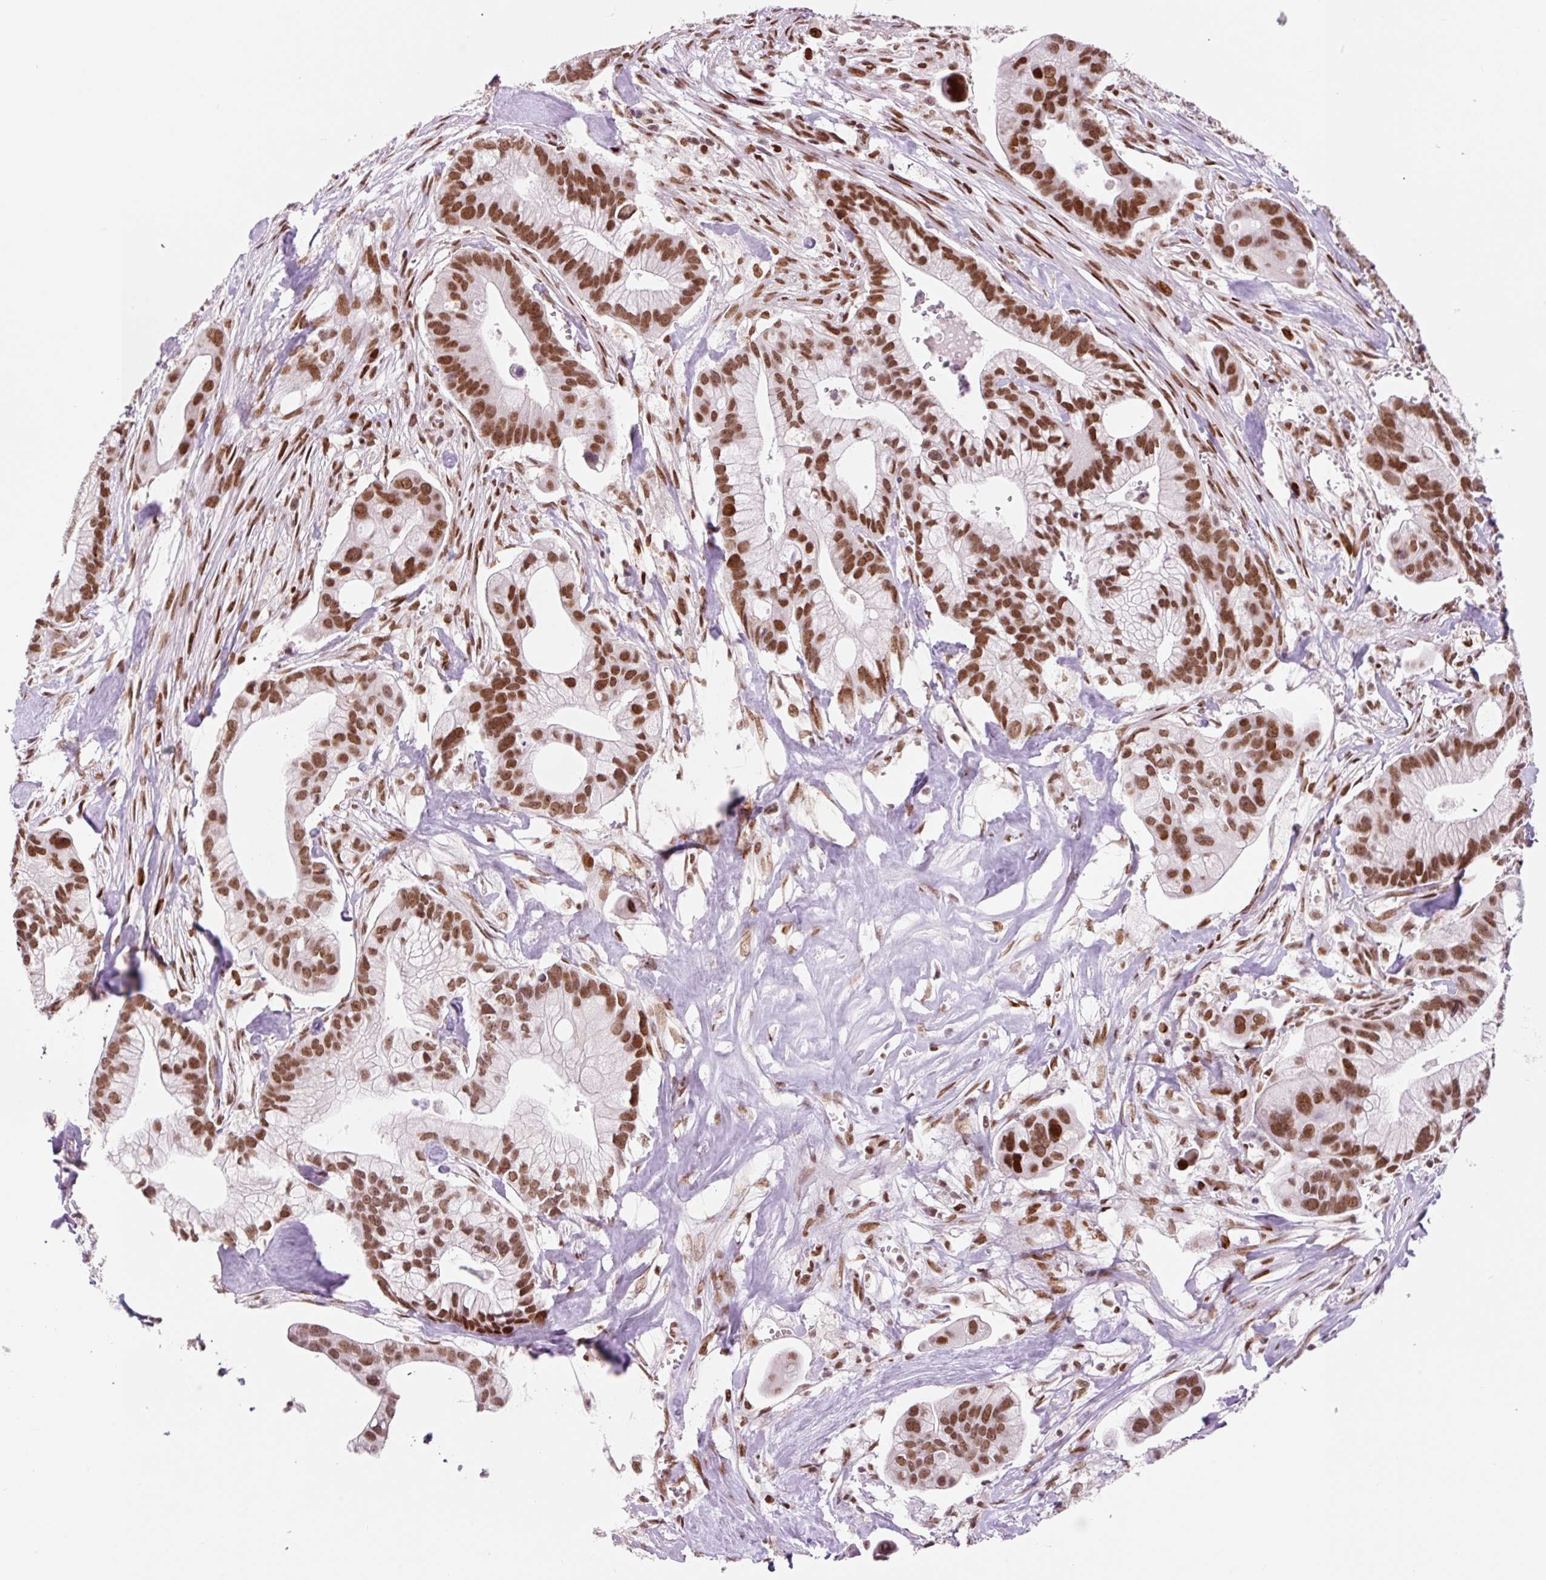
{"staining": {"intensity": "strong", "quantity": ">75%", "location": "nuclear"}, "tissue": "pancreatic cancer", "cell_type": "Tumor cells", "image_type": "cancer", "snomed": [{"axis": "morphology", "description": "Adenocarcinoma, NOS"}, {"axis": "topography", "description": "Pancreas"}], "caption": "This is an image of immunohistochemistry staining of pancreatic cancer, which shows strong positivity in the nuclear of tumor cells.", "gene": "CCNL2", "patient": {"sex": "male", "age": 68}}